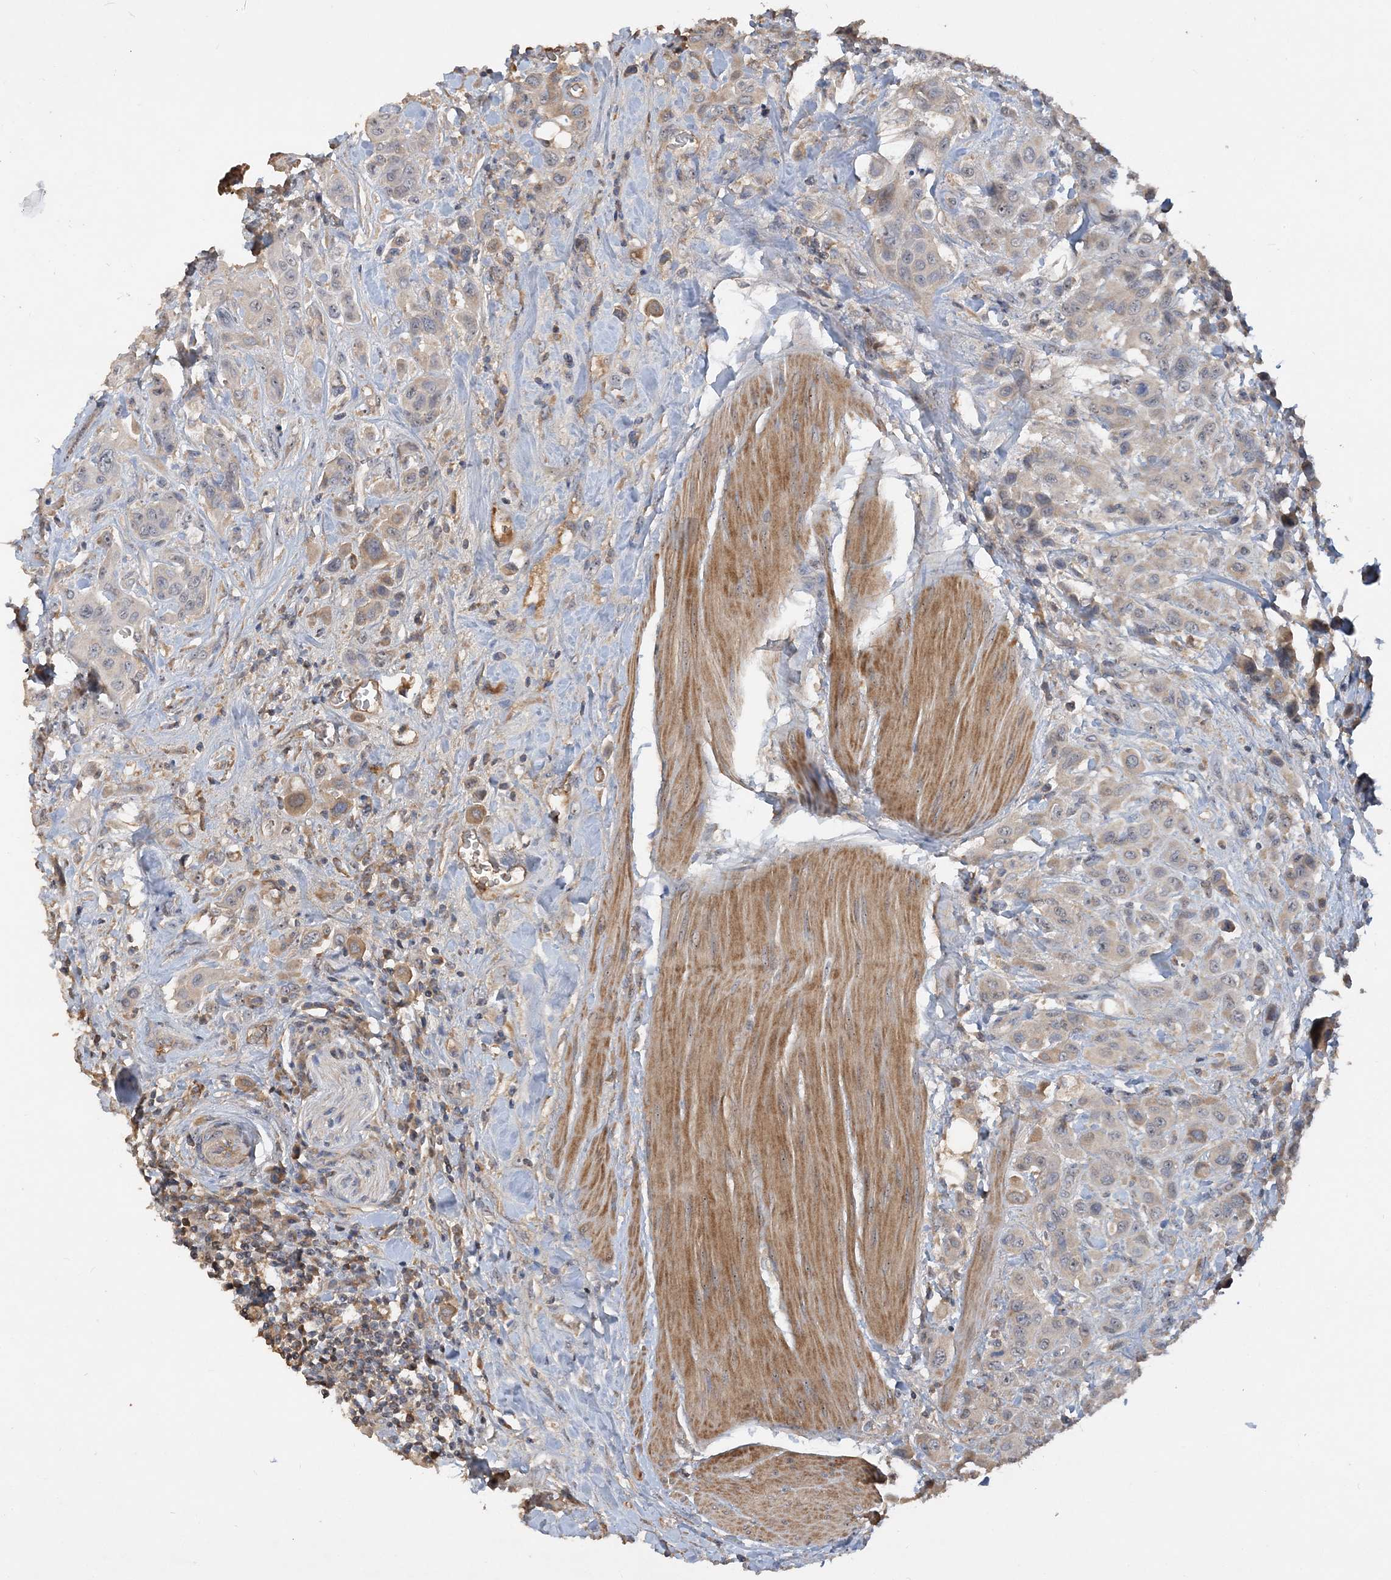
{"staining": {"intensity": "moderate", "quantity": "<25%", "location": "cytoplasmic/membranous"}, "tissue": "urothelial cancer", "cell_type": "Tumor cells", "image_type": "cancer", "snomed": [{"axis": "morphology", "description": "Urothelial carcinoma, High grade"}, {"axis": "topography", "description": "Urinary bladder"}], "caption": "Brown immunohistochemical staining in human urothelial cancer shows moderate cytoplasmic/membranous positivity in approximately <25% of tumor cells.", "gene": "GRINA", "patient": {"sex": "male", "age": 50}}